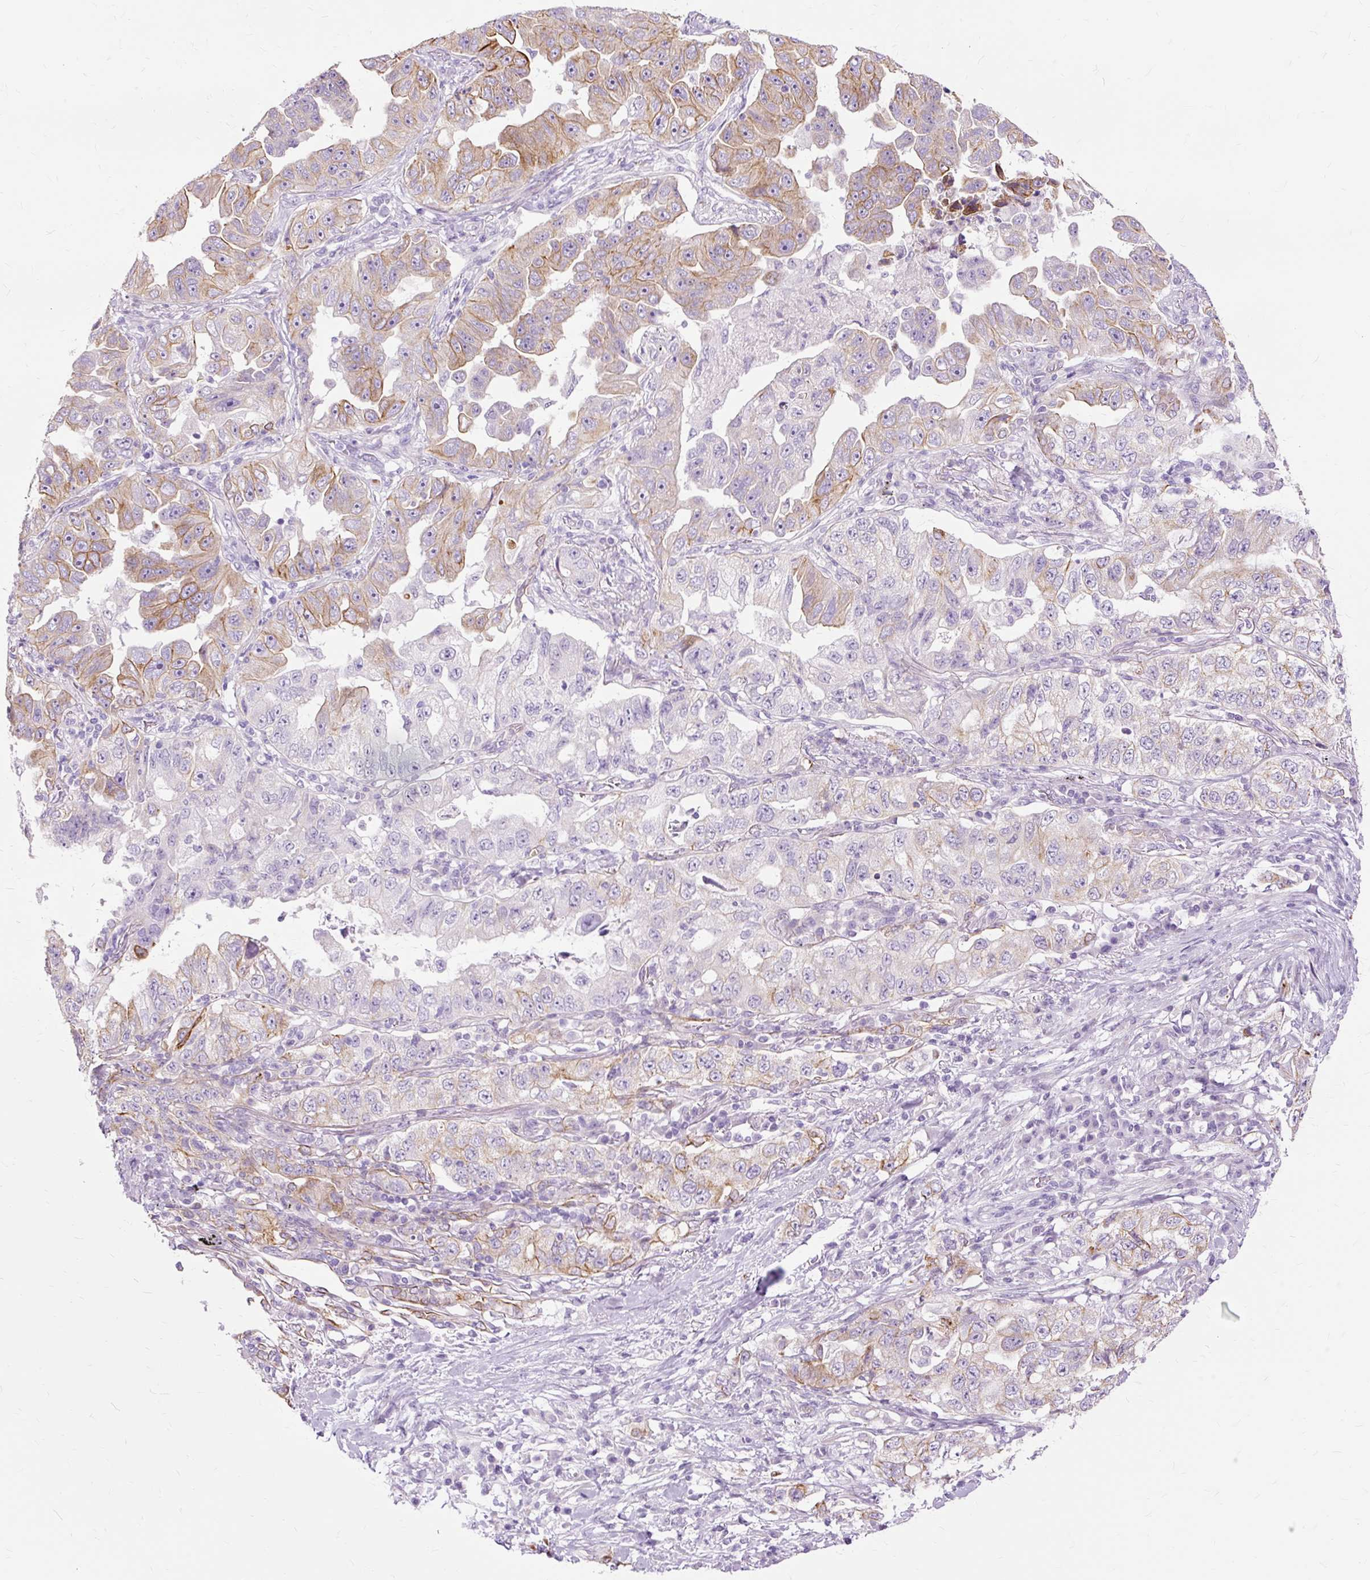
{"staining": {"intensity": "moderate", "quantity": "<25%", "location": "cytoplasmic/membranous"}, "tissue": "lung cancer", "cell_type": "Tumor cells", "image_type": "cancer", "snomed": [{"axis": "morphology", "description": "Adenocarcinoma, NOS"}, {"axis": "topography", "description": "Lung"}], "caption": "Immunohistochemistry staining of lung cancer (adenocarcinoma), which shows low levels of moderate cytoplasmic/membranous positivity in about <25% of tumor cells indicating moderate cytoplasmic/membranous protein staining. The staining was performed using DAB (3,3'-diaminobenzidine) (brown) for protein detection and nuclei were counterstained in hematoxylin (blue).", "gene": "DCTN4", "patient": {"sex": "female", "age": 51}}